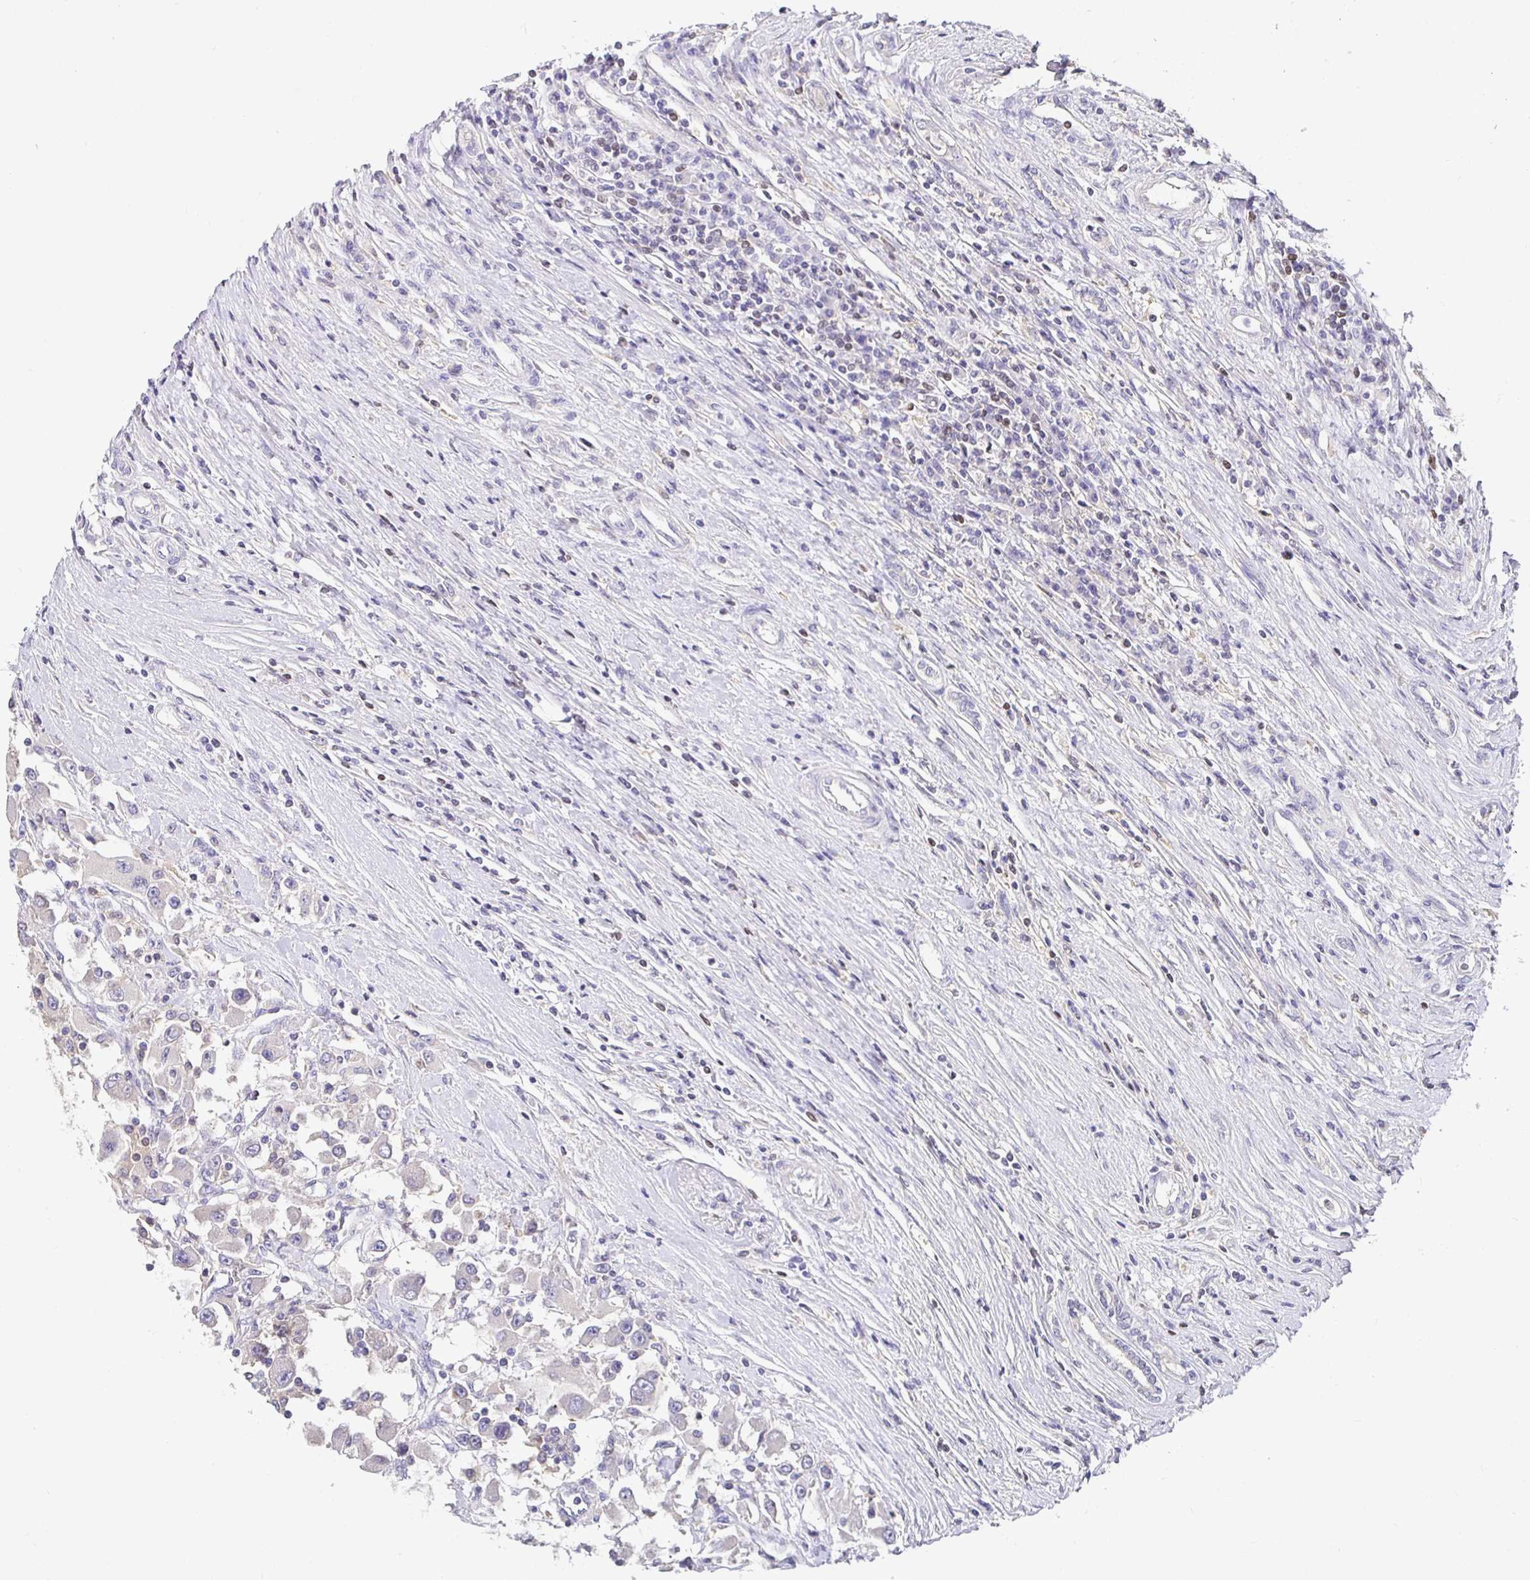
{"staining": {"intensity": "negative", "quantity": "none", "location": "none"}, "tissue": "renal cancer", "cell_type": "Tumor cells", "image_type": "cancer", "snomed": [{"axis": "morphology", "description": "Adenocarcinoma, NOS"}, {"axis": "topography", "description": "Kidney"}], "caption": "The image reveals no staining of tumor cells in renal adenocarcinoma.", "gene": "SATB1", "patient": {"sex": "female", "age": 67}}